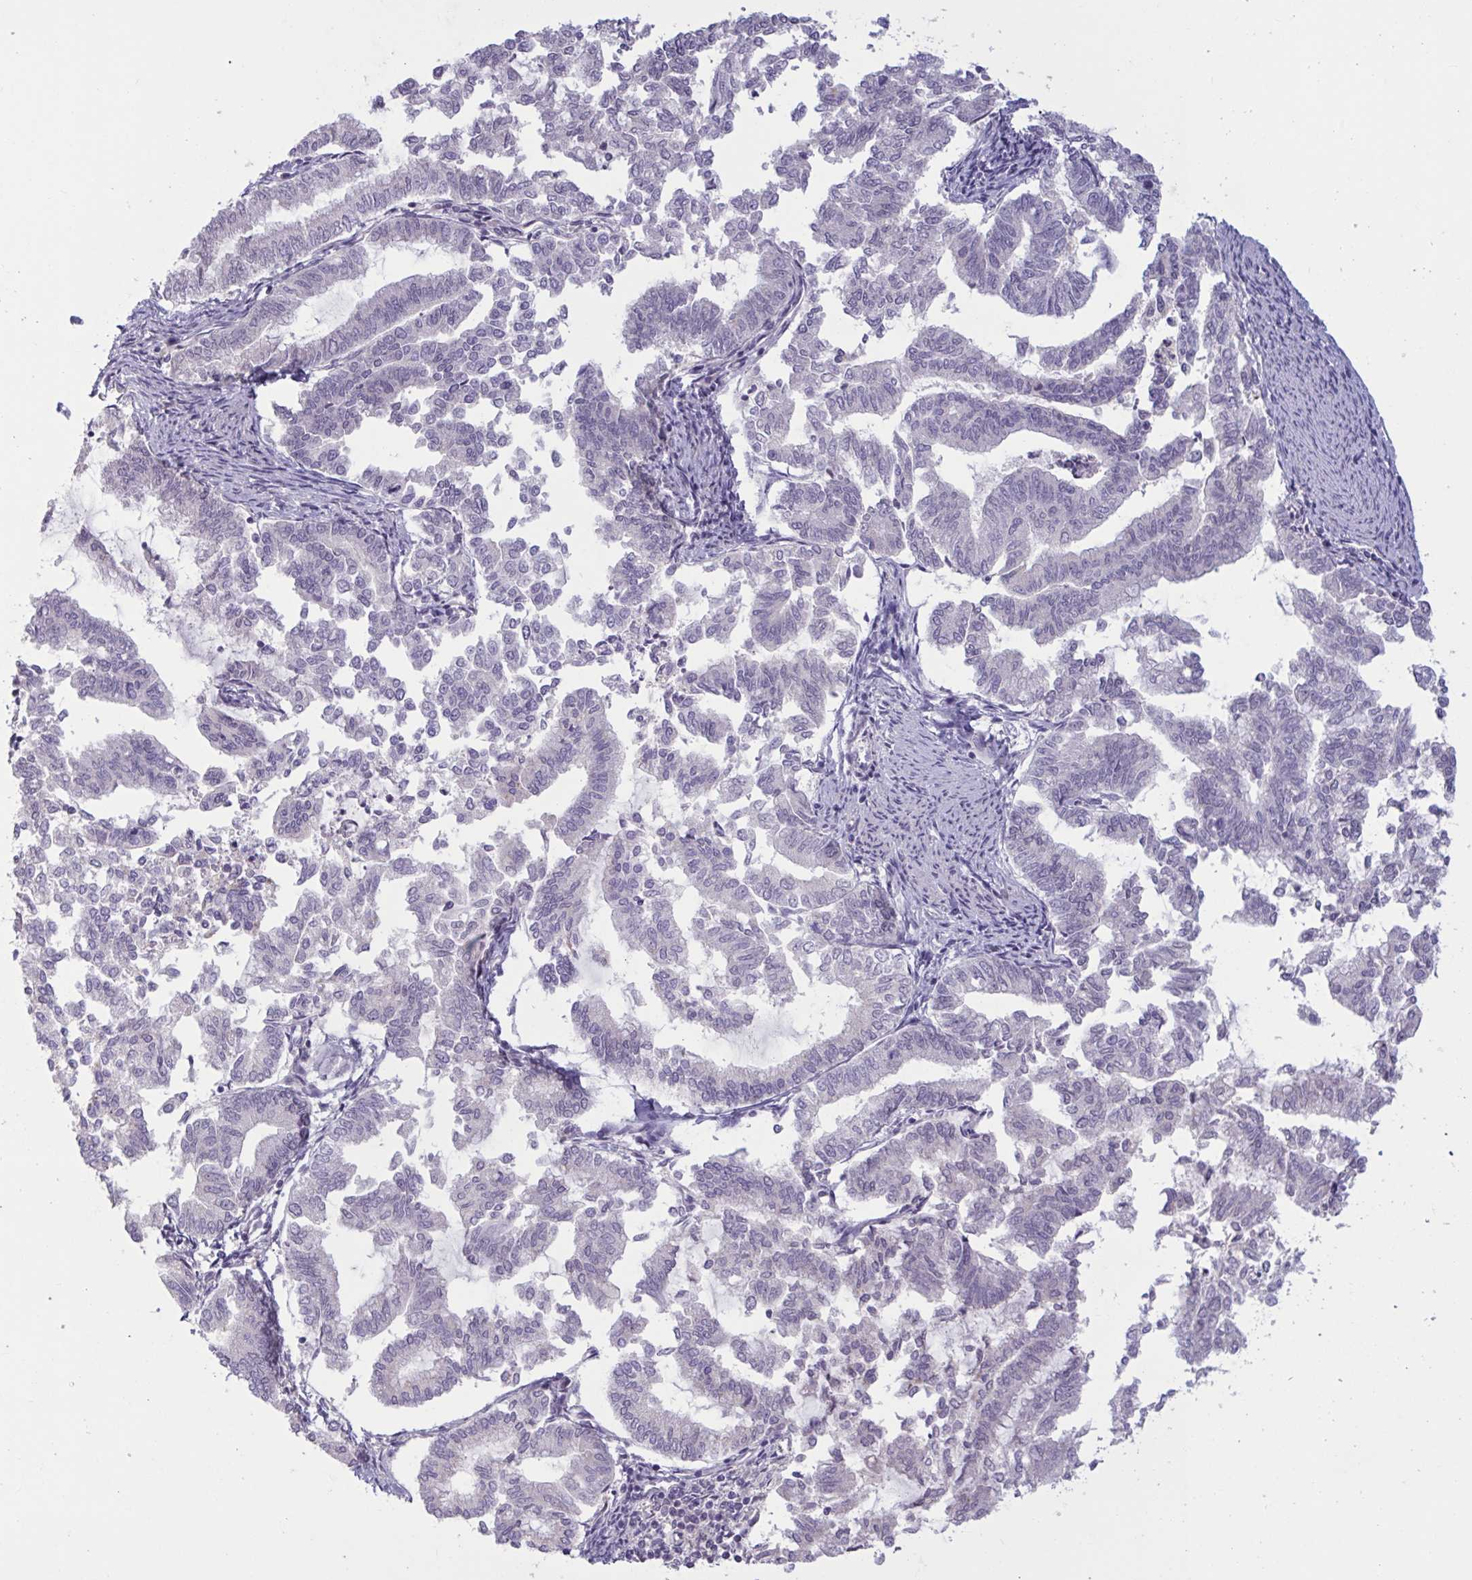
{"staining": {"intensity": "negative", "quantity": "none", "location": "none"}, "tissue": "endometrial cancer", "cell_type": "Tumor cells", "image_type": "cancer", "snomed": [{"axis": "morphology", "description": "Adenocarcinoma, NOS"}, {"axis": "topography", "description": "Endometrium"}], "caption": "This is a histopathology image of IHC staining of adenocarcinoma (endometrial), which shows no expression in tumor cells. Nuclei are stained in blue.", "gene": "RFPL4B", "patient": {"sex": "female", "age": 79}}